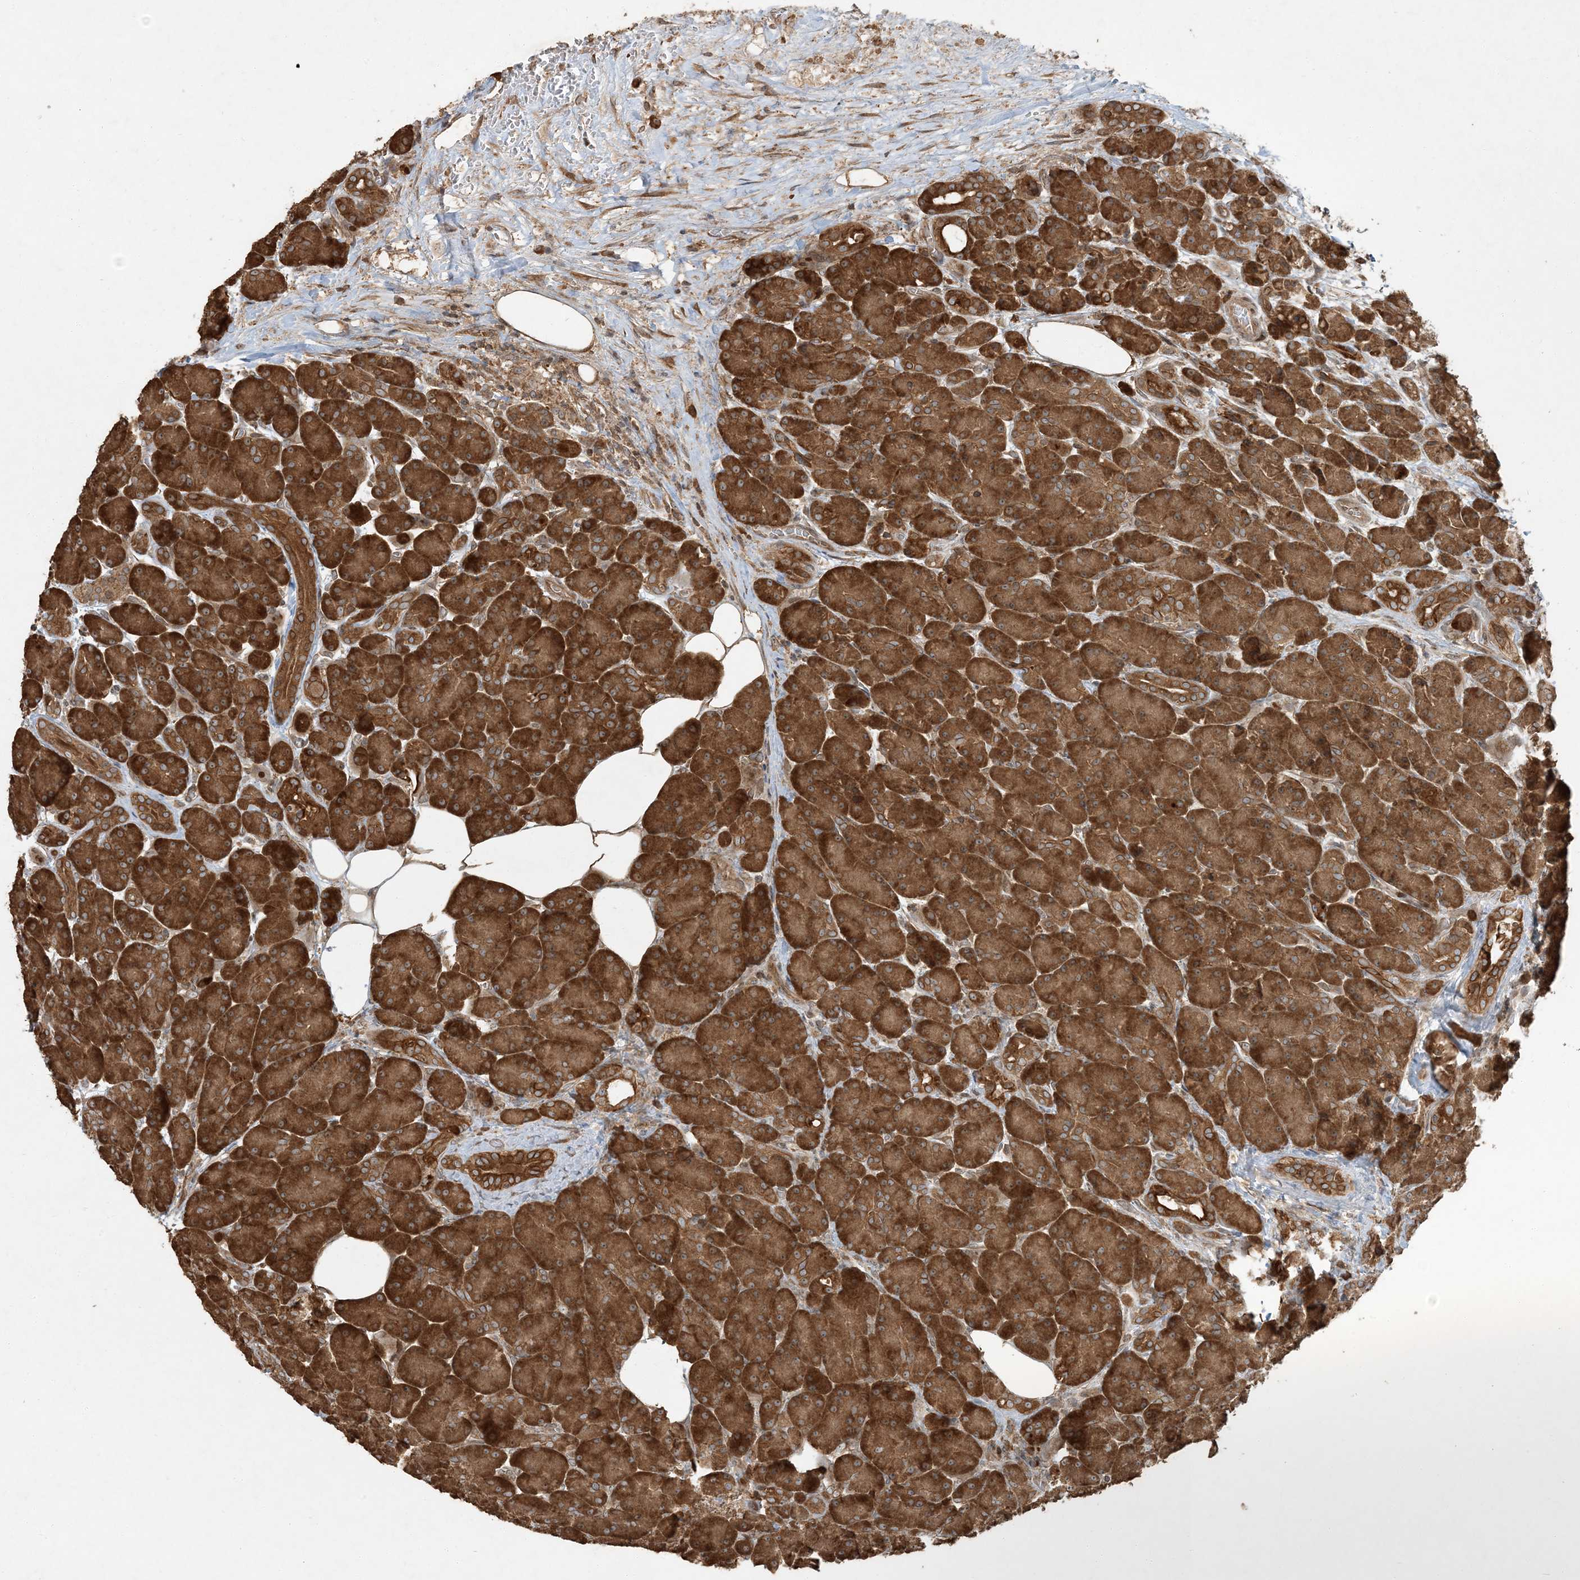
{"staining": {"intensity": "strong", "quantity": ">75%", "location": "cytoplasmic/membranous"}, "tissue": "pancreas", "cell_type": "Exocrine glandular cells", "image_type": "normal", "snomed": [{"axis": "morphology", "description": "Normal tissue, NOS"}, {"axis": "topography", "description": "Pancreas"}], "caption": "Exocrine glandular cells reveal high levels of strong cytoplasmic/membranous positivity in about >75% of cells in normal human pancreas.", "gene": "COMMD8", "patient": {"sex": "male", "age": 63}}